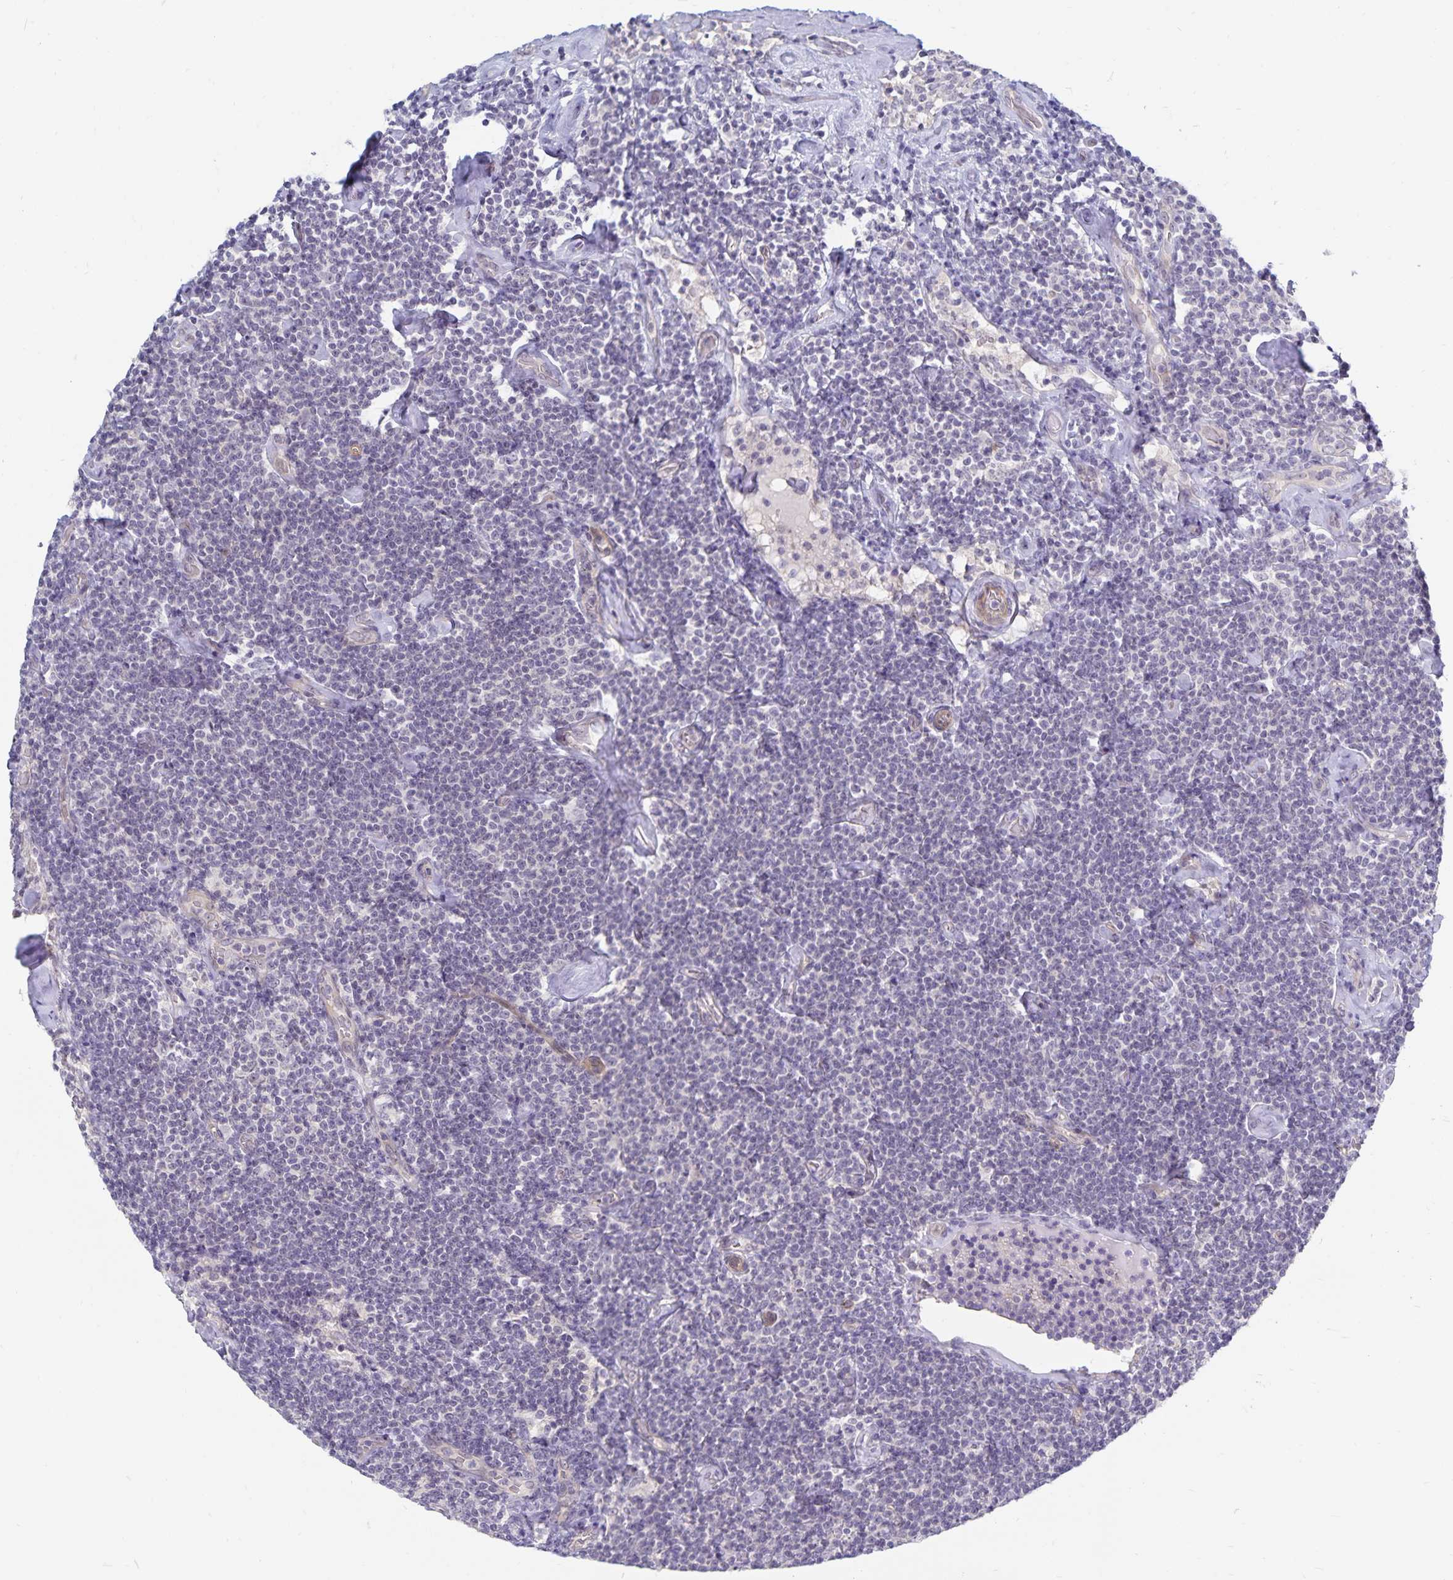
{"staining": {"intensity": "negative", "quantity": "none", "location": "none"}, "tissue": "lymphoma", "cell_type": "Tumor cells", "image_type": "cancer", "snomed": [{"axis": "morphology", "description": "Malignant lymphoma, non-Hodgkin's type, Low grade"}, {"axis": "topography", "description": "Lymph node"}], "caption": "Immunohistochemistry (IHC) micrograph of neoplastic tissue: low-grade malignant lymphoma, non-Hodgkin's type stained with DAB (3,3'-diaminobenzidine) reveals no significant protein expression in tumor cells.", "gene": "CDKN2B", "patient": {"sex": "male", "age": 81}}